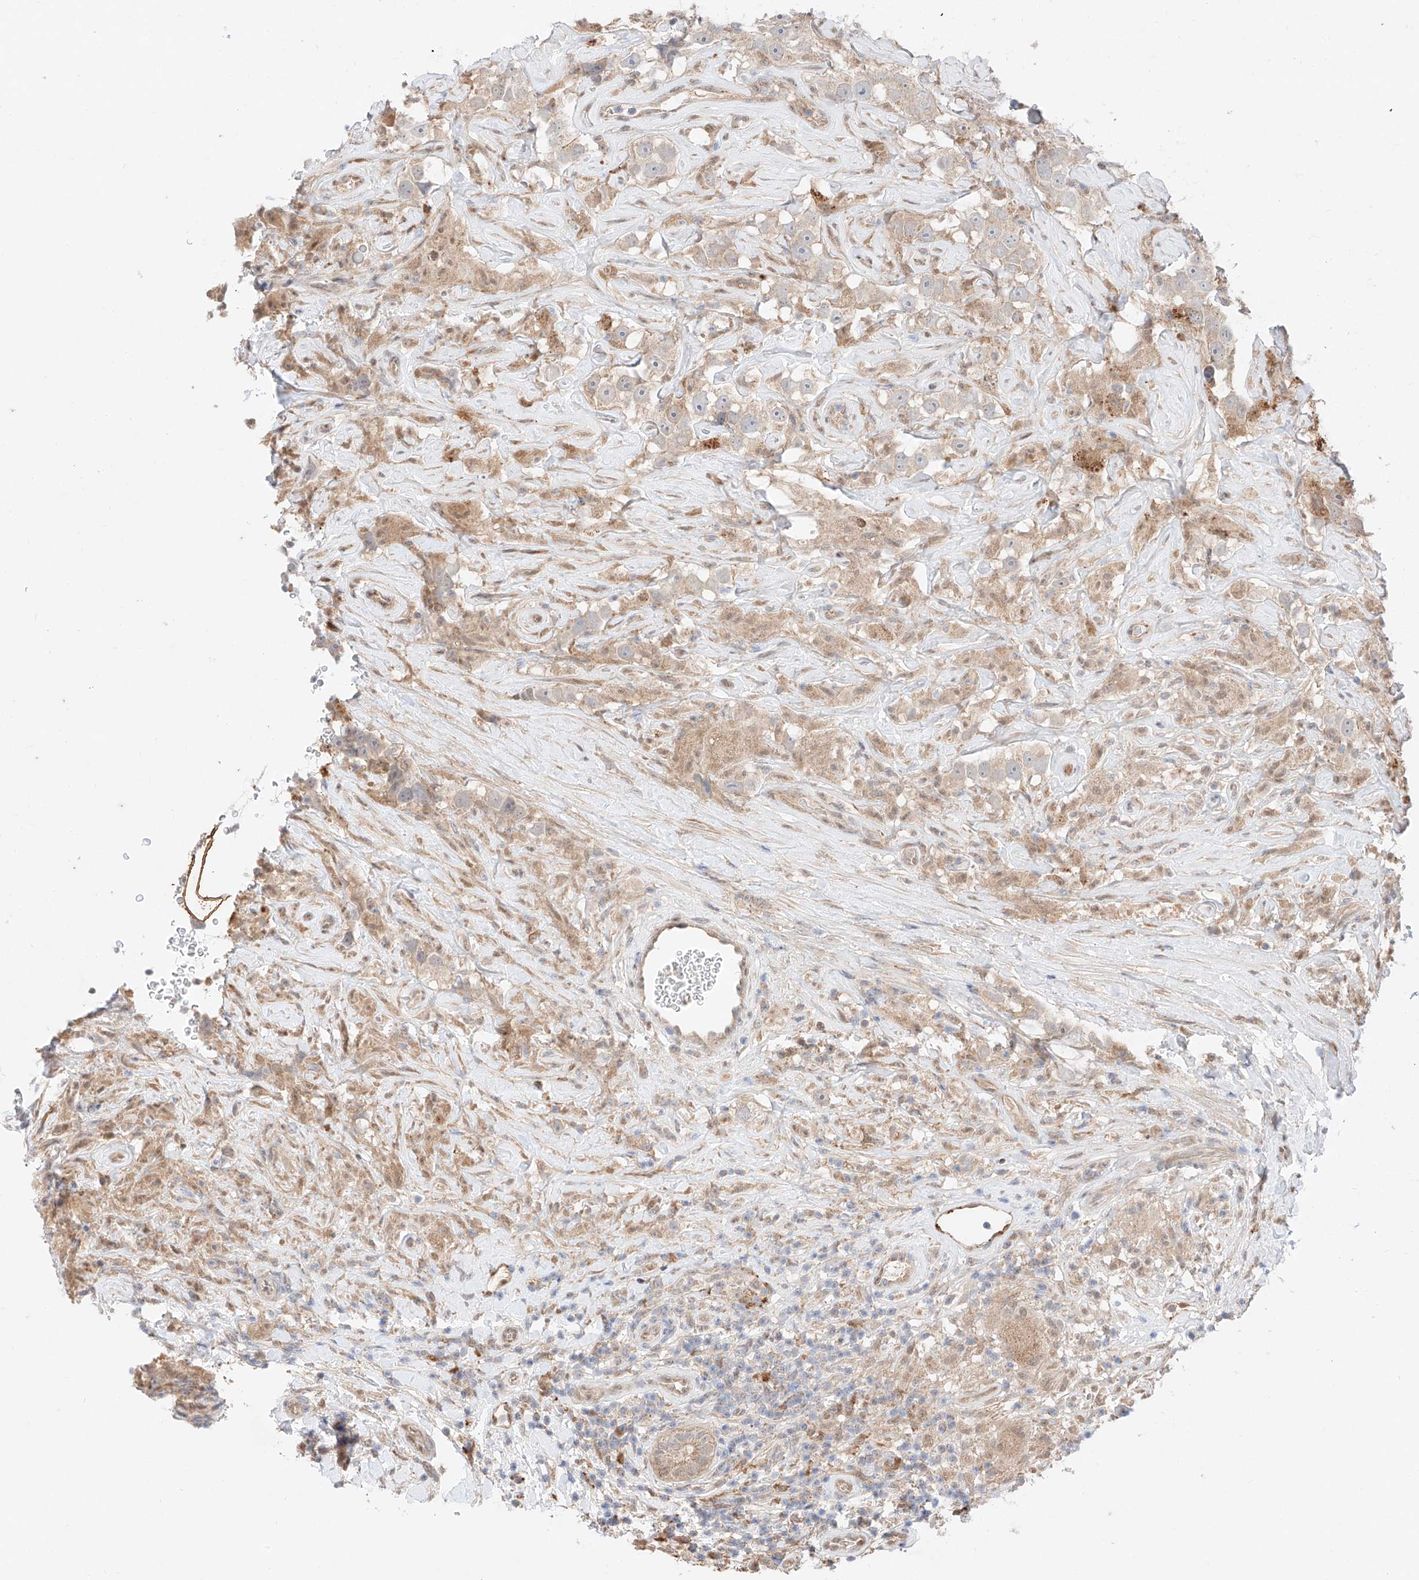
{"staining": {"intensity": "weak", "quantity": "<25%", "location": "cytoplasmic/membranous"}, "tissue": "testis cancer", "cell_type": "Tumor cells", "image_type": "cancer", "snomed": [{"axis": "morphology", "description": "Seminoma, NOS"}, {"axis": "topography", "description": "Testis"}], "caption": "Immunohistochemistry (IHC) of testis seminoma shows no expression in tumor cells.", "gene": "GCNT1", "patient": {"sex": "male", "age": 49}}